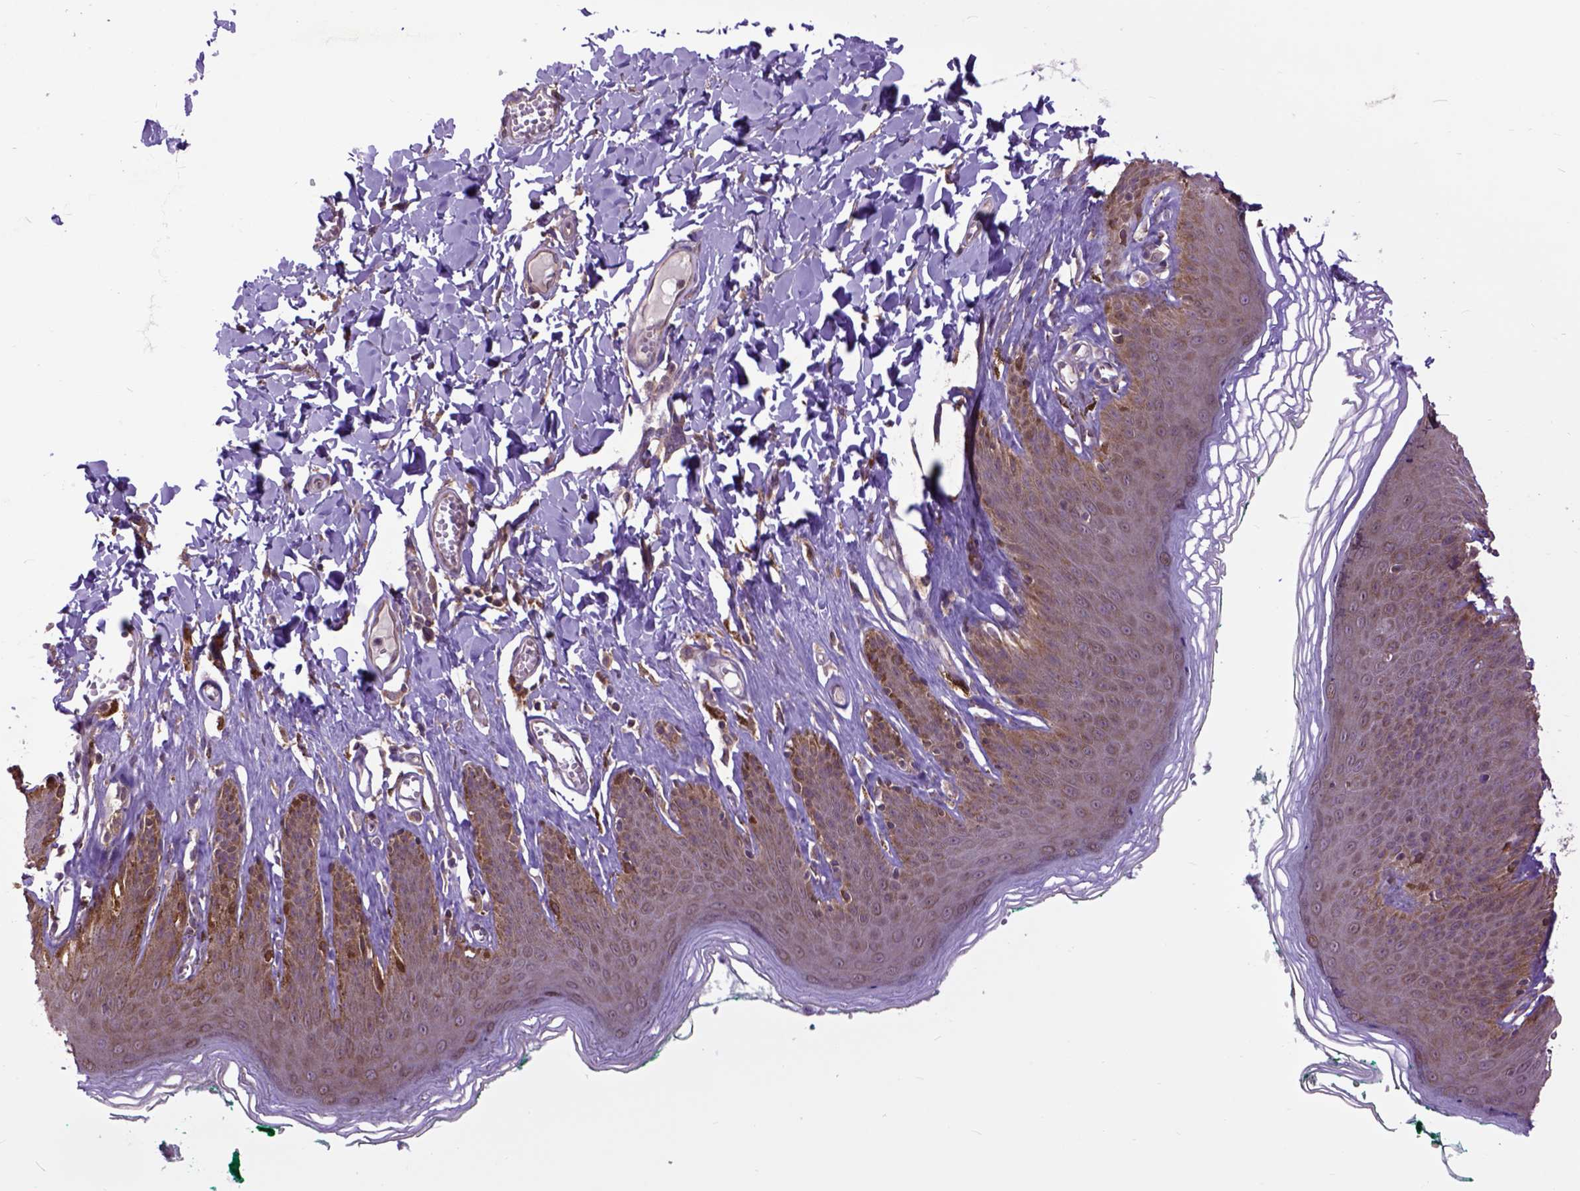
{"staining": {"intensity": "moderate", "quantity": ">75%", "location": "cytoplasmic/membranous"}, "tissue": "skin", "cell_type": "Epidermal cells", "image_type": "normal", "snomed": [{"axis": "morphology", "description": "Normal tissue, NOS"}, {"axis": "topography", "description": "Vulva"}, {"axis": "topography", "description": "Peripheral nerve tissue"}], "caption": "A photomicrograph of skin stained for a protein reveals moderate cytoplasmic/membranous brown staining in epidermal cells. Ihc stains the protein in brown and the nuclei are stained blue.", "gene": "ARL1", "patient": {"sex": "female", "age": 66}}